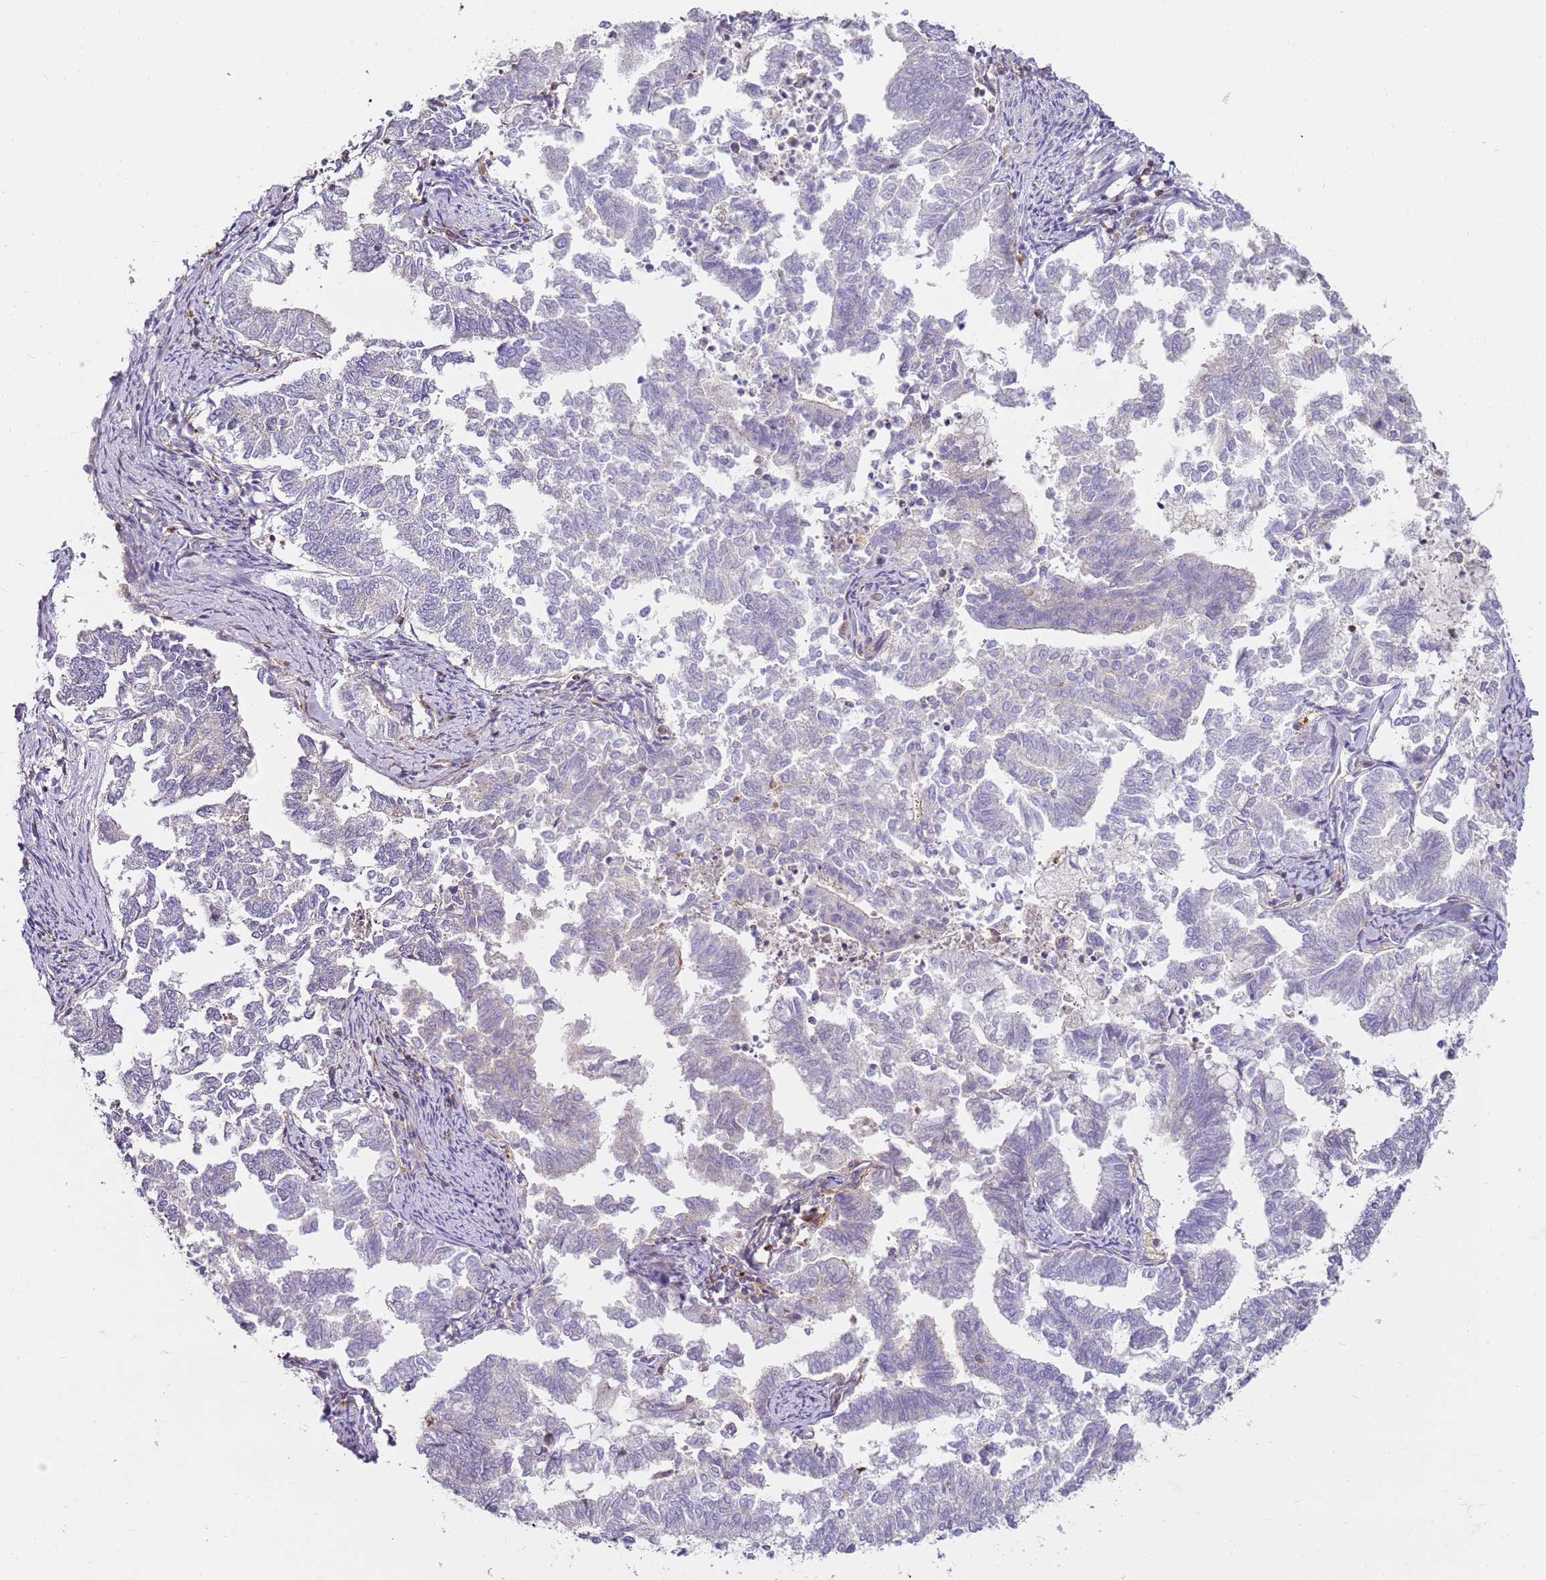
{"staining": {"intensity": "negative", "quantity": "none", "location": "none"}, "tissue": "endometrial cancer", "cell_type": "Tumor cells", "image_type": "cancer", "snomed": [{"axis": "morphology", "description": "Adenocarcinoma, NOS"}, {"axis": "topography", "description": "Endometrium"}], "caption": "Endometrial adenocarcinoma was stained to show a protein in brown. There is no significant expression in tumor cells.", "gene": "FPR1", "patient": {"sex": "female", "age": 79}}